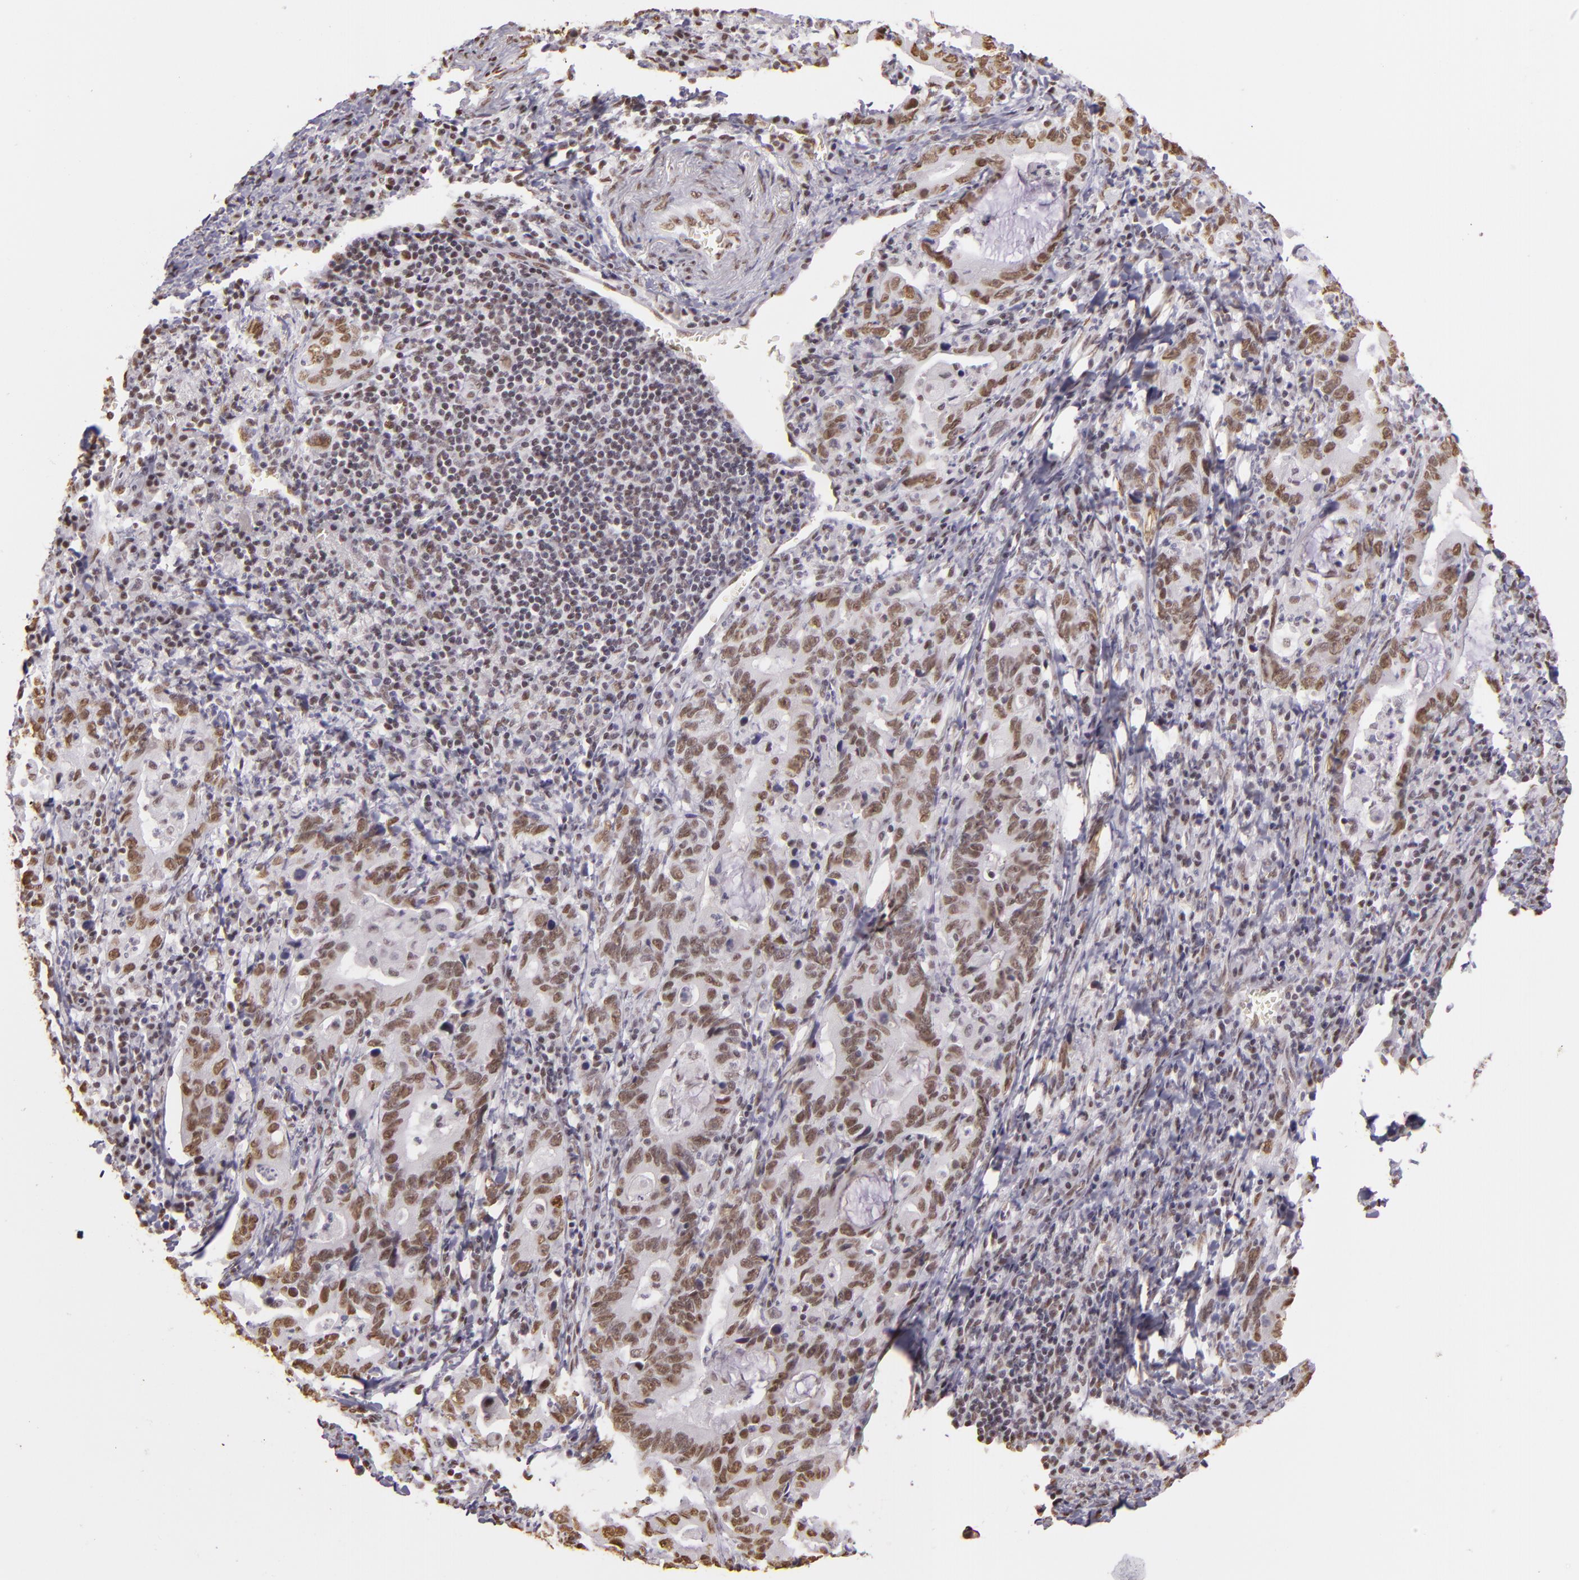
{"staining": {"intensity": "moderate", "quantity": ">75%", "location": "nuclear"}, "tissue": "stomach cancer", "cell_type": "Tumor cells", "image_type": "cancer", "snomed": [{"axis": "morphology", "description": "Adenocarcinoma, NOS"}, {"axis": "topography", "description": "Stomach, upper"}], "caption": "Adenocarcinoma (stomach) was stained to show a protein in brown. There is medium levels of moderate nuclear staining in approximately >75% of tumor cells. (brown staining indicates protein expression, while blue staining denotes nuclei).", "gene": "PAPOLA", "patient": {"sex": "male", "age": 63}}